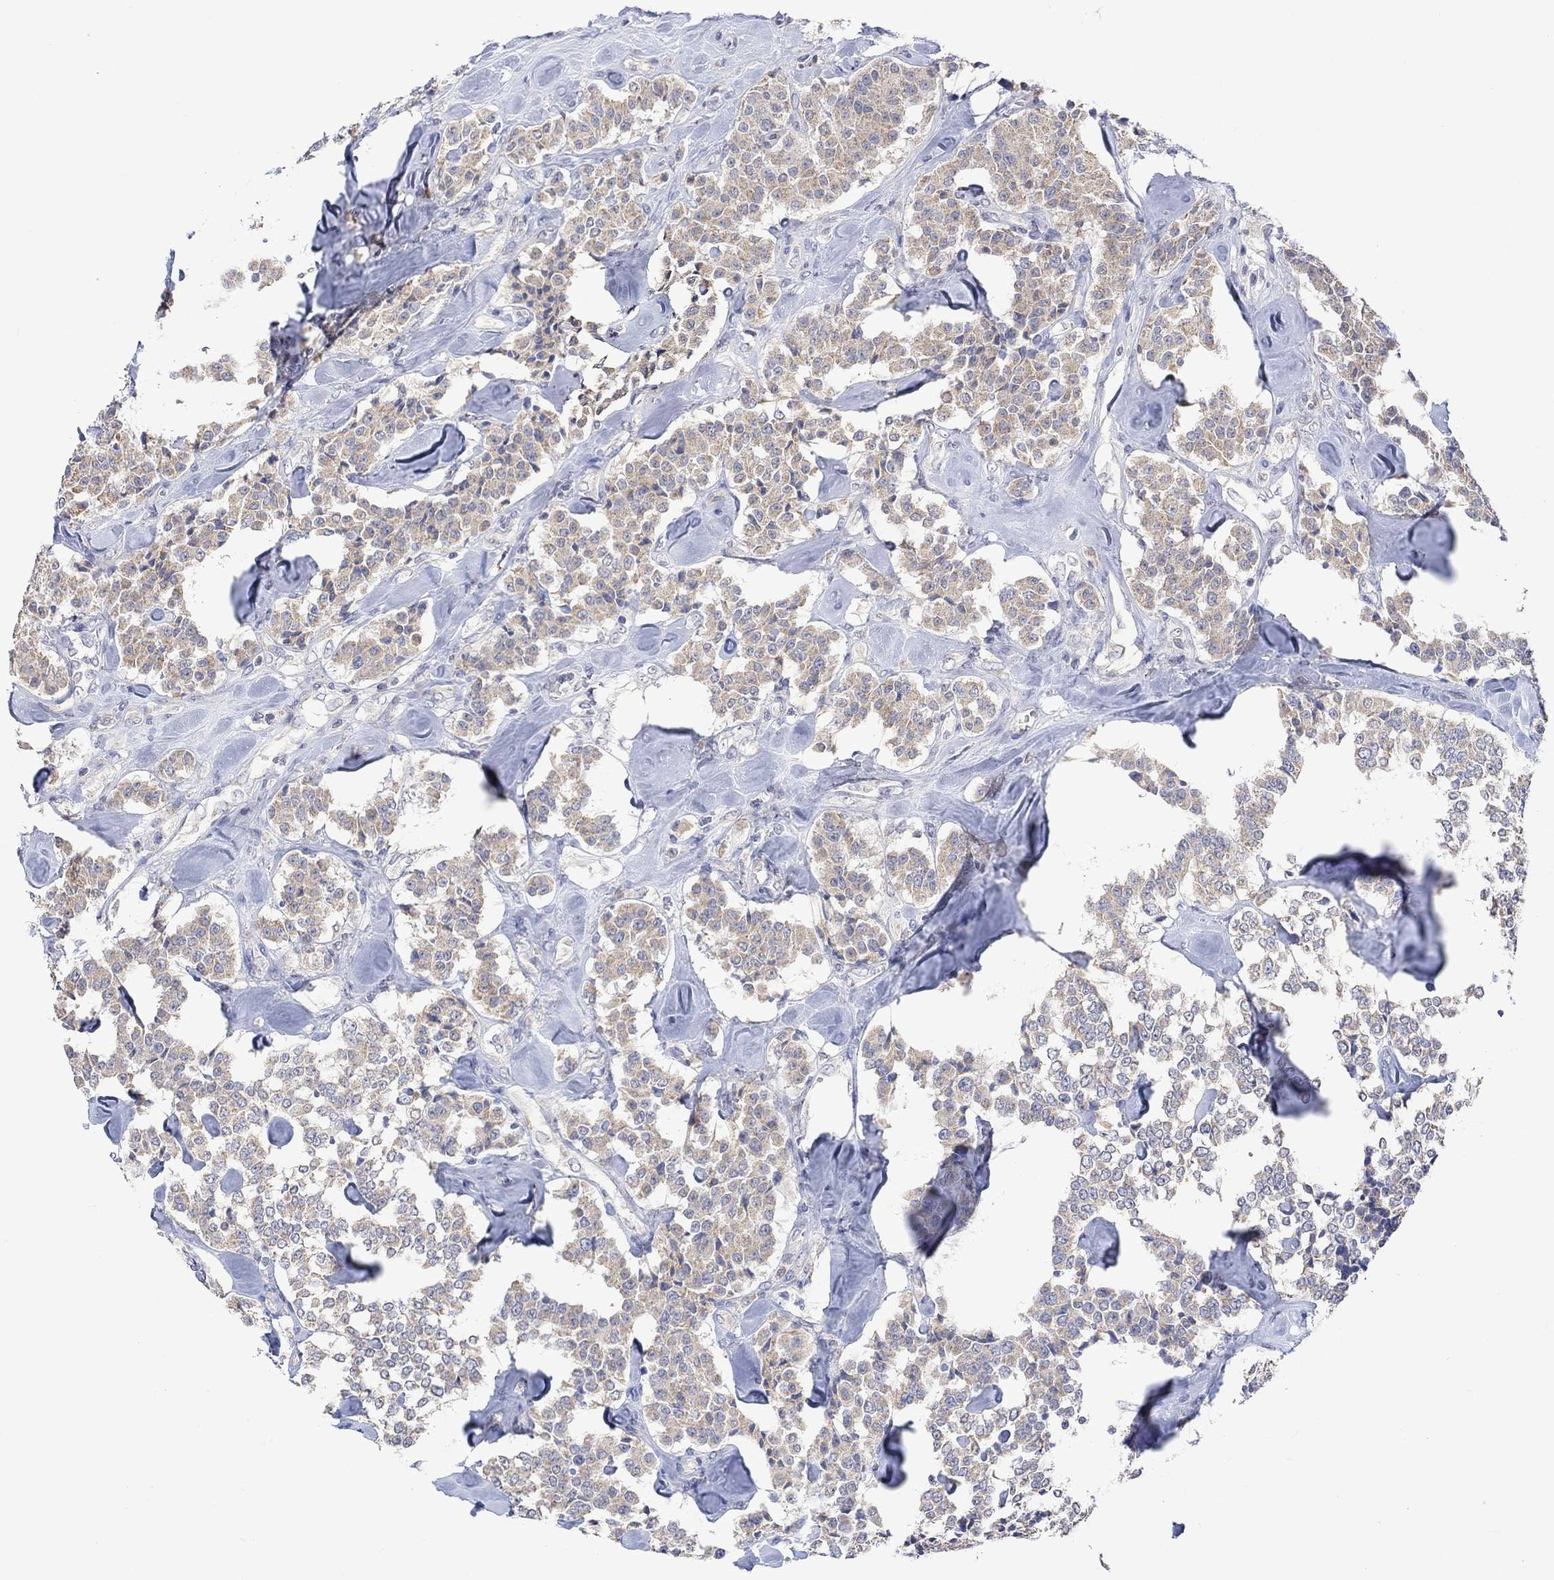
{"staining": {"intensity": "weak", "quantity": "25%-75%", "location": "cytoplasmic/membranous"}, "tissue": "carcinoid", "cell_type": "Tumor cells", "image_type": "cancer", "snomed": [{"axis": "morphology", "description": "Carcinoid, malignant, NOS"}, {"axis": "topography", "description": "Pancreas"}], "caption": "Carcinoid stained with a protein marker reveals weak staining in tumor cells.", "gene": "SLC48A1", "patient": {"sex": "male", "age": 41}}